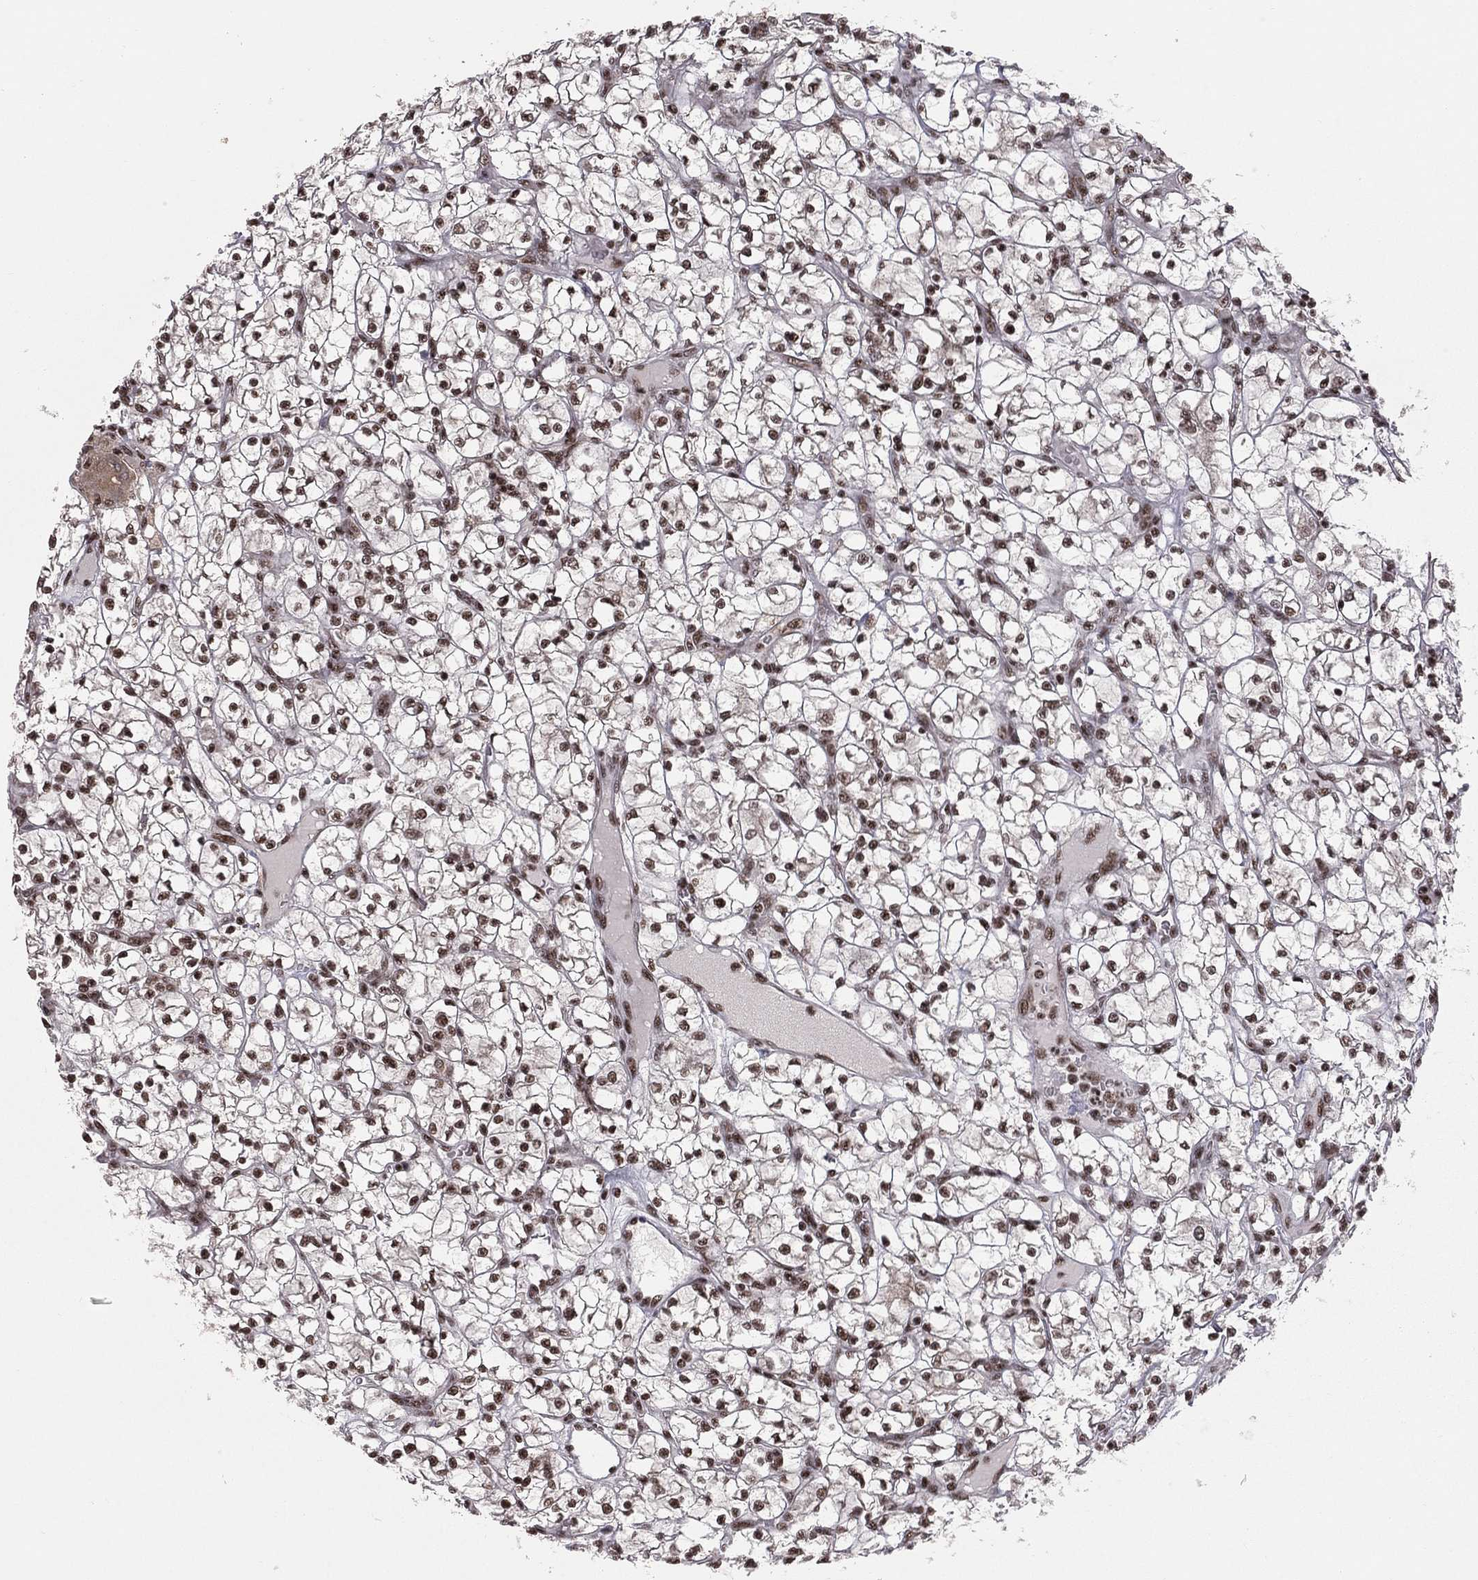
{"staining": {"intensity": "strong", "quantity": "25%-75%", "location": "nuclear"}, "tissue": "renal cancer", "cell_type": "Tumor cells", "image_type": "cancer", "snomed": [{"axis": "morphology", "description": "Adenocarcinoma, NOS"}, {"axis": "topography", "description": "Kidney"}], "caption": "Immunohistochemistry (IHC) staining of renal cancer (adenocarcinoma), which reveals high levels of strong nuclear staining in about 25%-75% of tumor cells indicating strong nuclear protein expression. The staining was performed using DAB (brown) for protein detection and nuclei were counterstained in hematoxylin (blue).", "gene": "NFYB", "patient": {"sex": "female", "age": 64}}